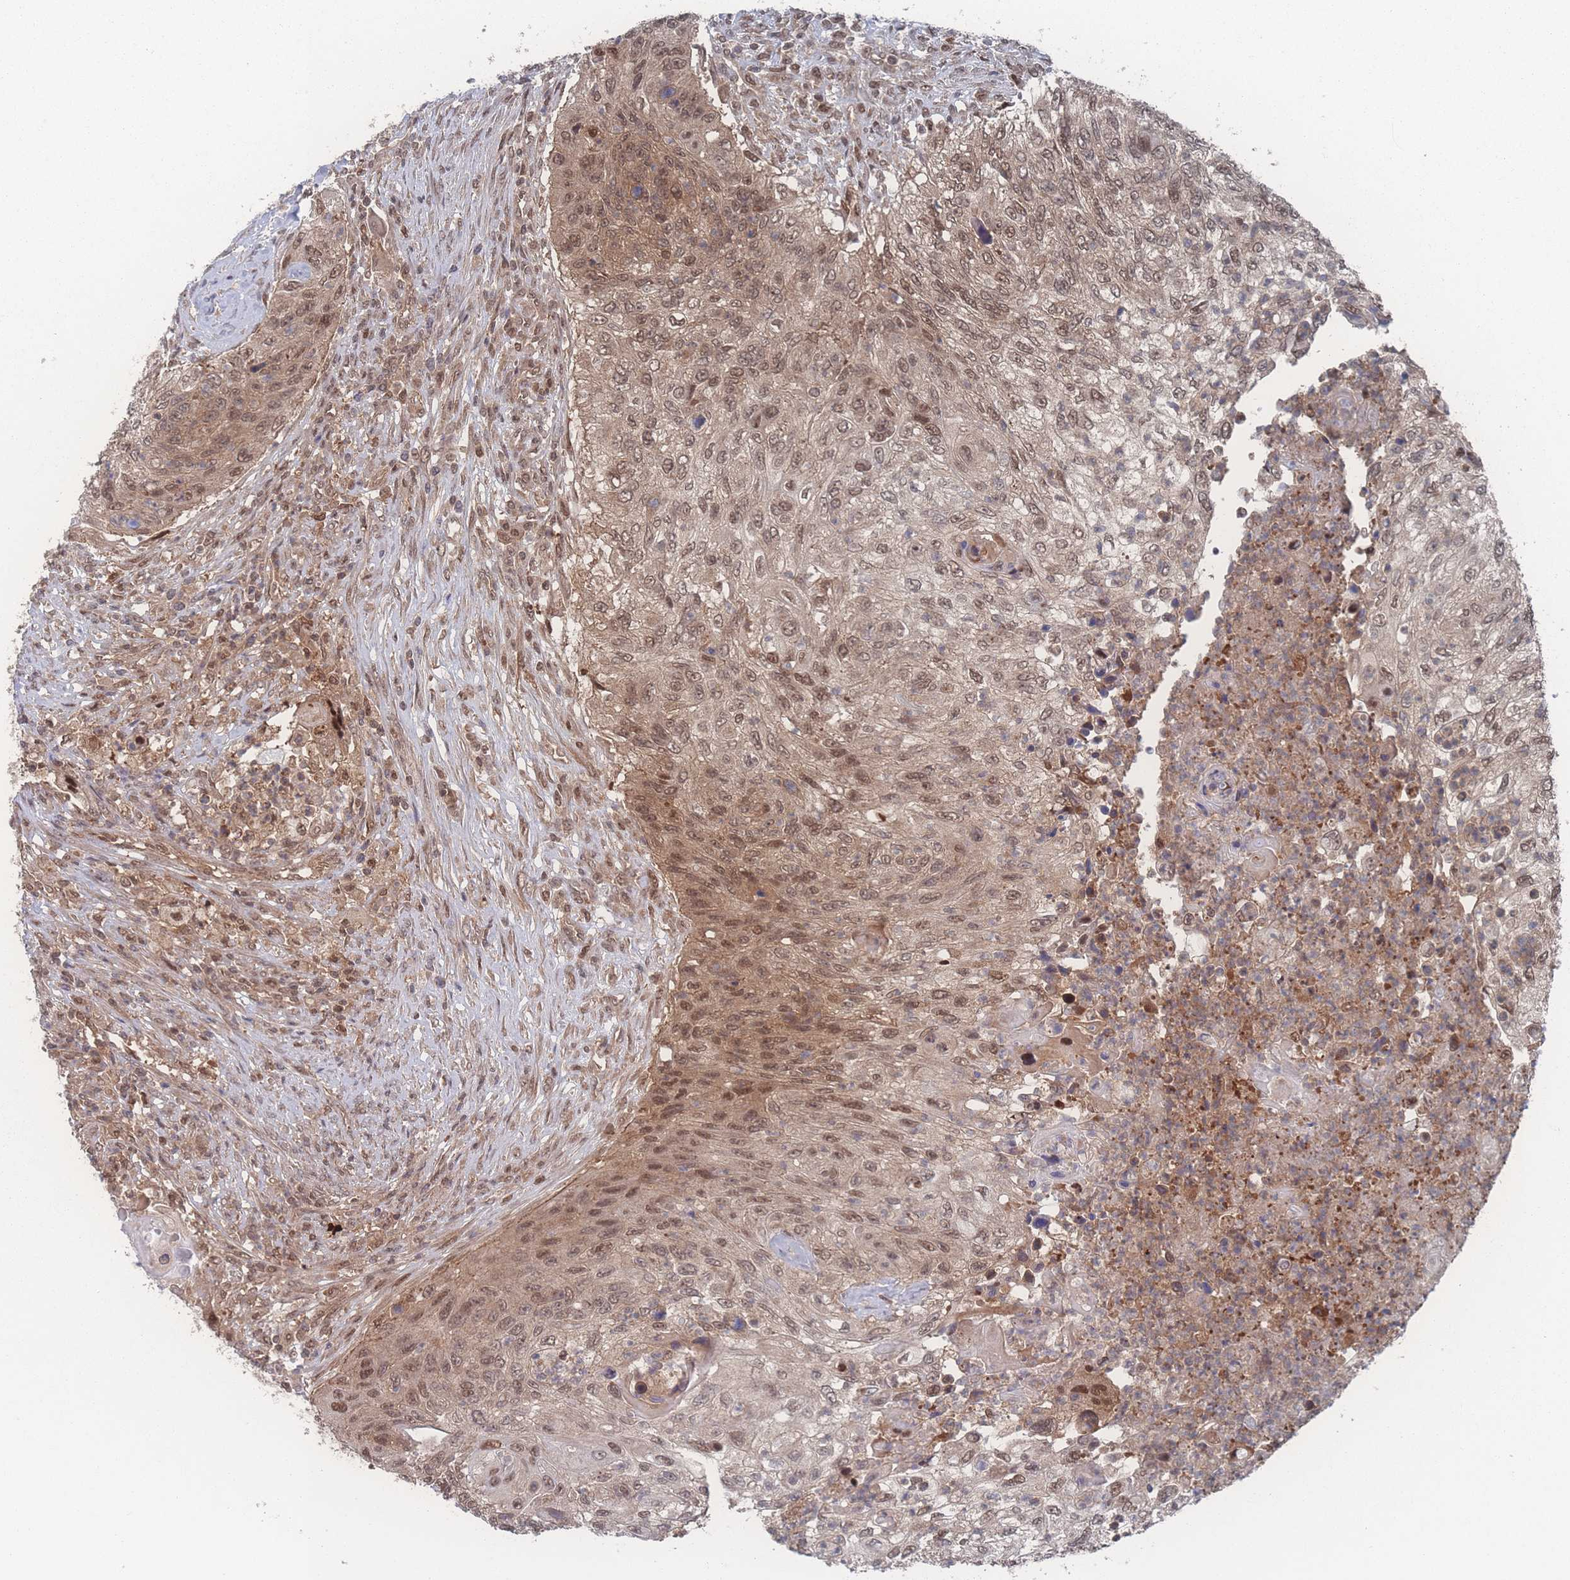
{"staining": {"intensity": "moderate", "quantity": ">75%", "location": "nuclear"}, "tissue": "urothelial cancer", "cell_type": "Tumor cells", "image_type": "cancer", "snomed": [{"axis": "morphology", "description": "Urothelial carcinoma, High grade"}, {"axis": "topography", "description": "Urinary bladder"}], "caption": "Brown immunohistochemical staining in human urothelial cancer shows moderate nuclear expression in about >75% of tumor cells.", "gene": "PSMA1", "patient": {"sex": "female", "age": 60}}